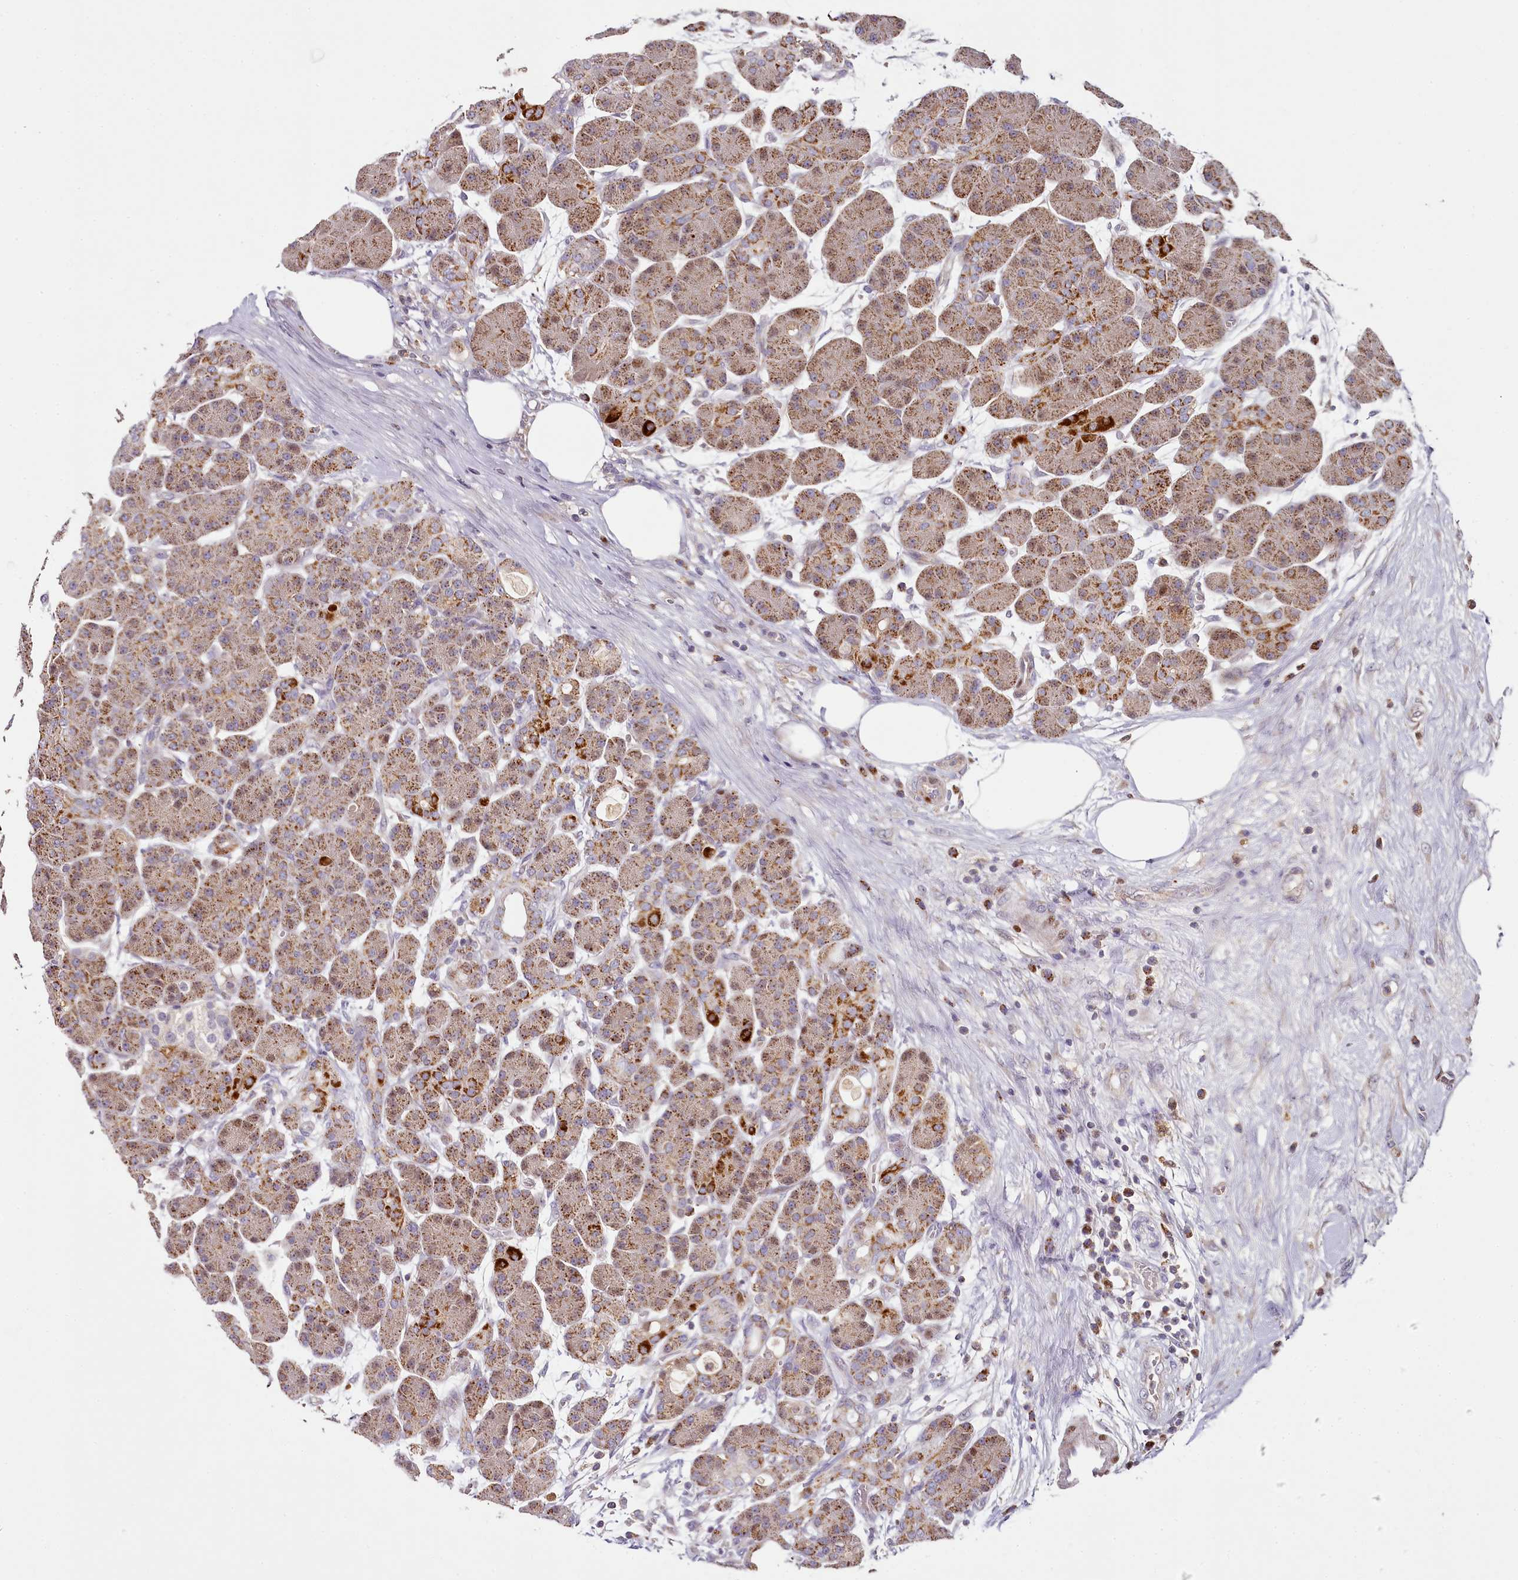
{"staining": {"intensity": "moderate", "quantity": ">75%", "location": "cytoplasmic/membranous"}, "tissue": "pancreas", "cell_type": "Exocrine glandular cells", "image_type": "normal", "snomed": [{"axis": "morphology", "description": "Normal tissue, NOS"}, {"axis": "topography", "description": "Pancreas"}], "caption": "Protein expression analysis of benign human pancreas reveals moderate cytoplasmic/membranous expression in about >75% of exocrine glandular cells. (DAB (3,3'-diaminobenzidine) IHC with brightfield microscopy, high magnification).", "gene": "ACSS1", "patient": {"sex": "male", "age": 63}}